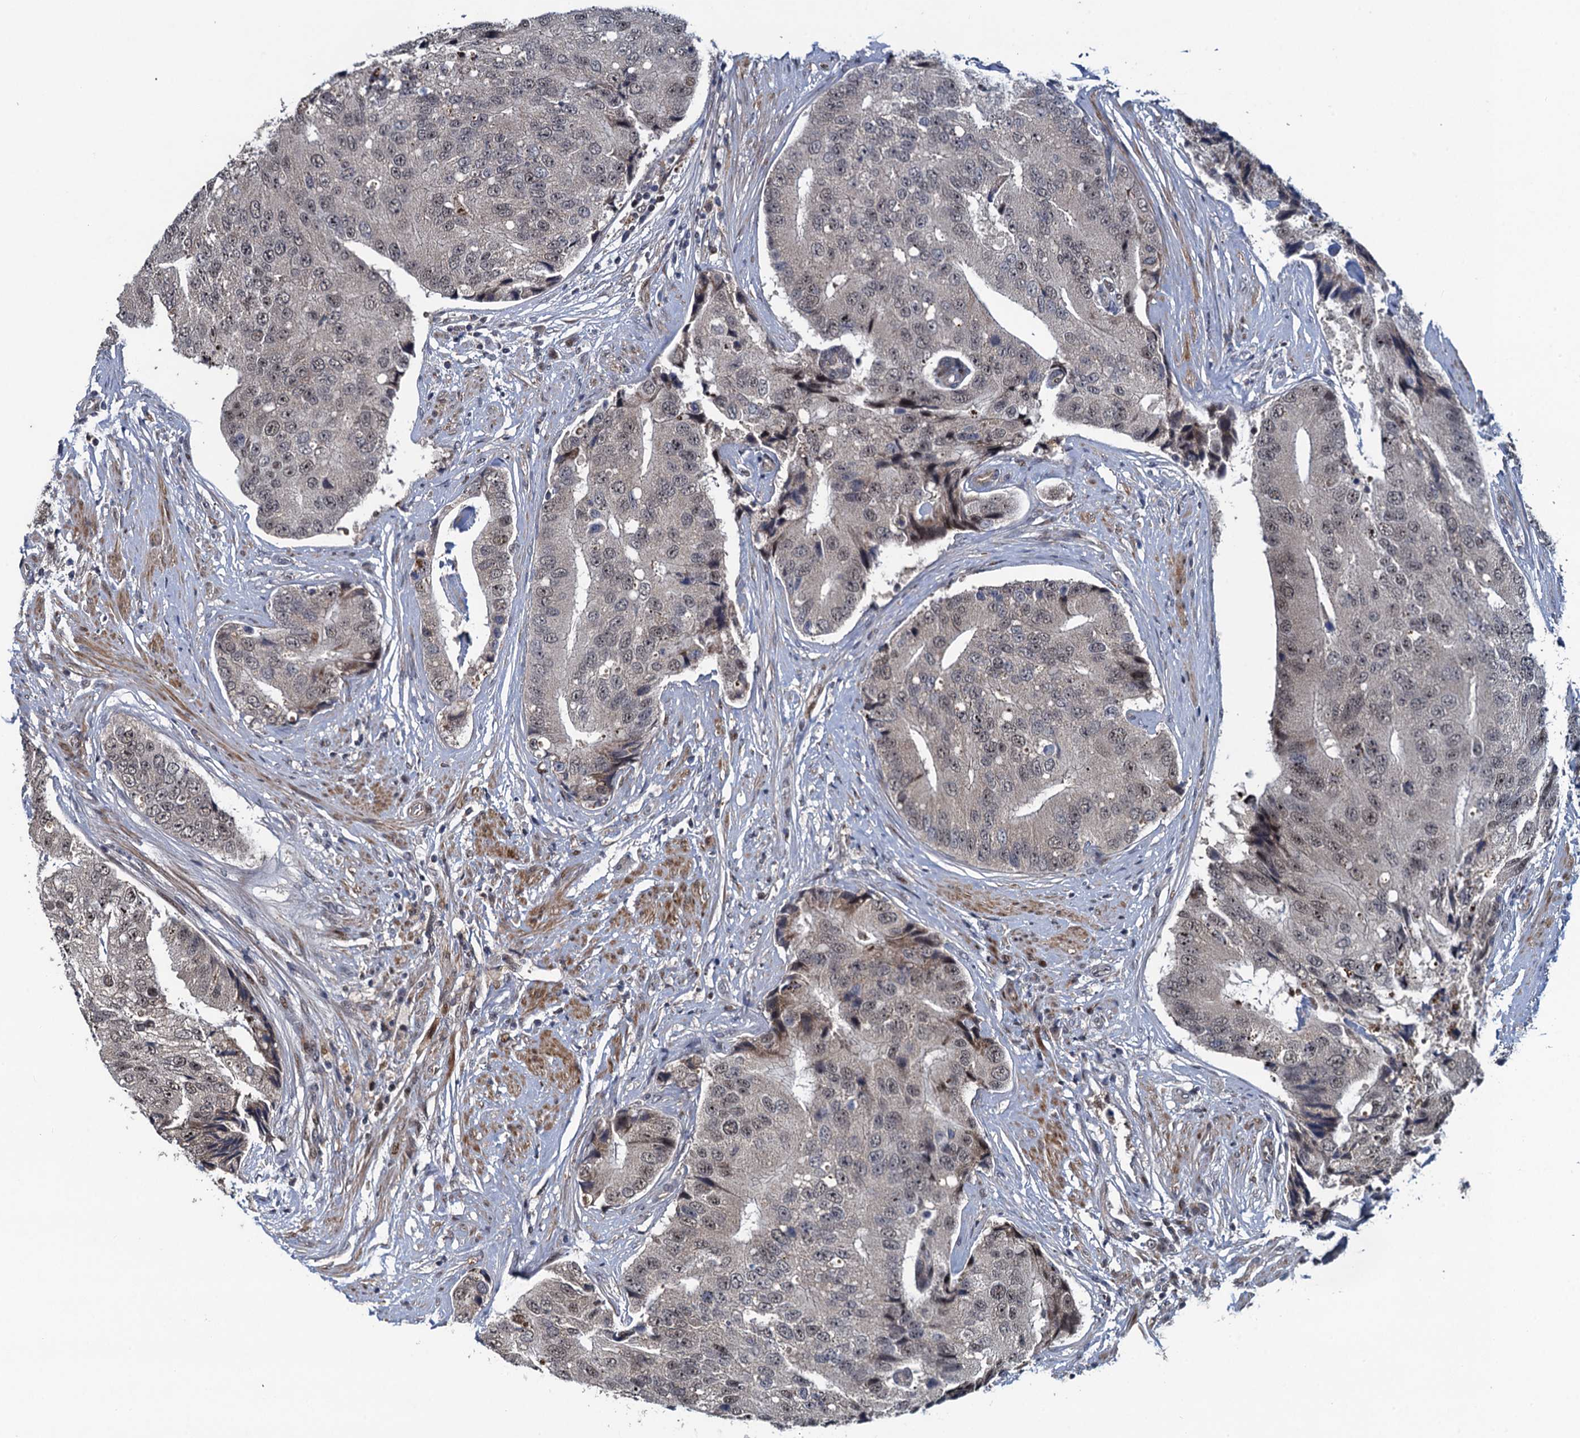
{"staining": {"intensity": "weak", "quantity": "25%-75%", "location": "nuclear"}, "tissue": "prostate cancer", "cell_type": "Tumor cells", "image_type": "cancer", "snomed": [{"axis": "morphology", "description": "Adenocarcinoma, High grade"}, {"axis": "topography", "description": "Prostate"}], "caption": "IHC (DAB (3,3'-diaminobenzidine)) staining of prostate adenocarcinoma (high-grade) exhibits weak nuclear protein positivity in approximately 25%-75% of tumor cells.", "gene": "ATOSA", "patient": {"sex": "male", "age": 70}}